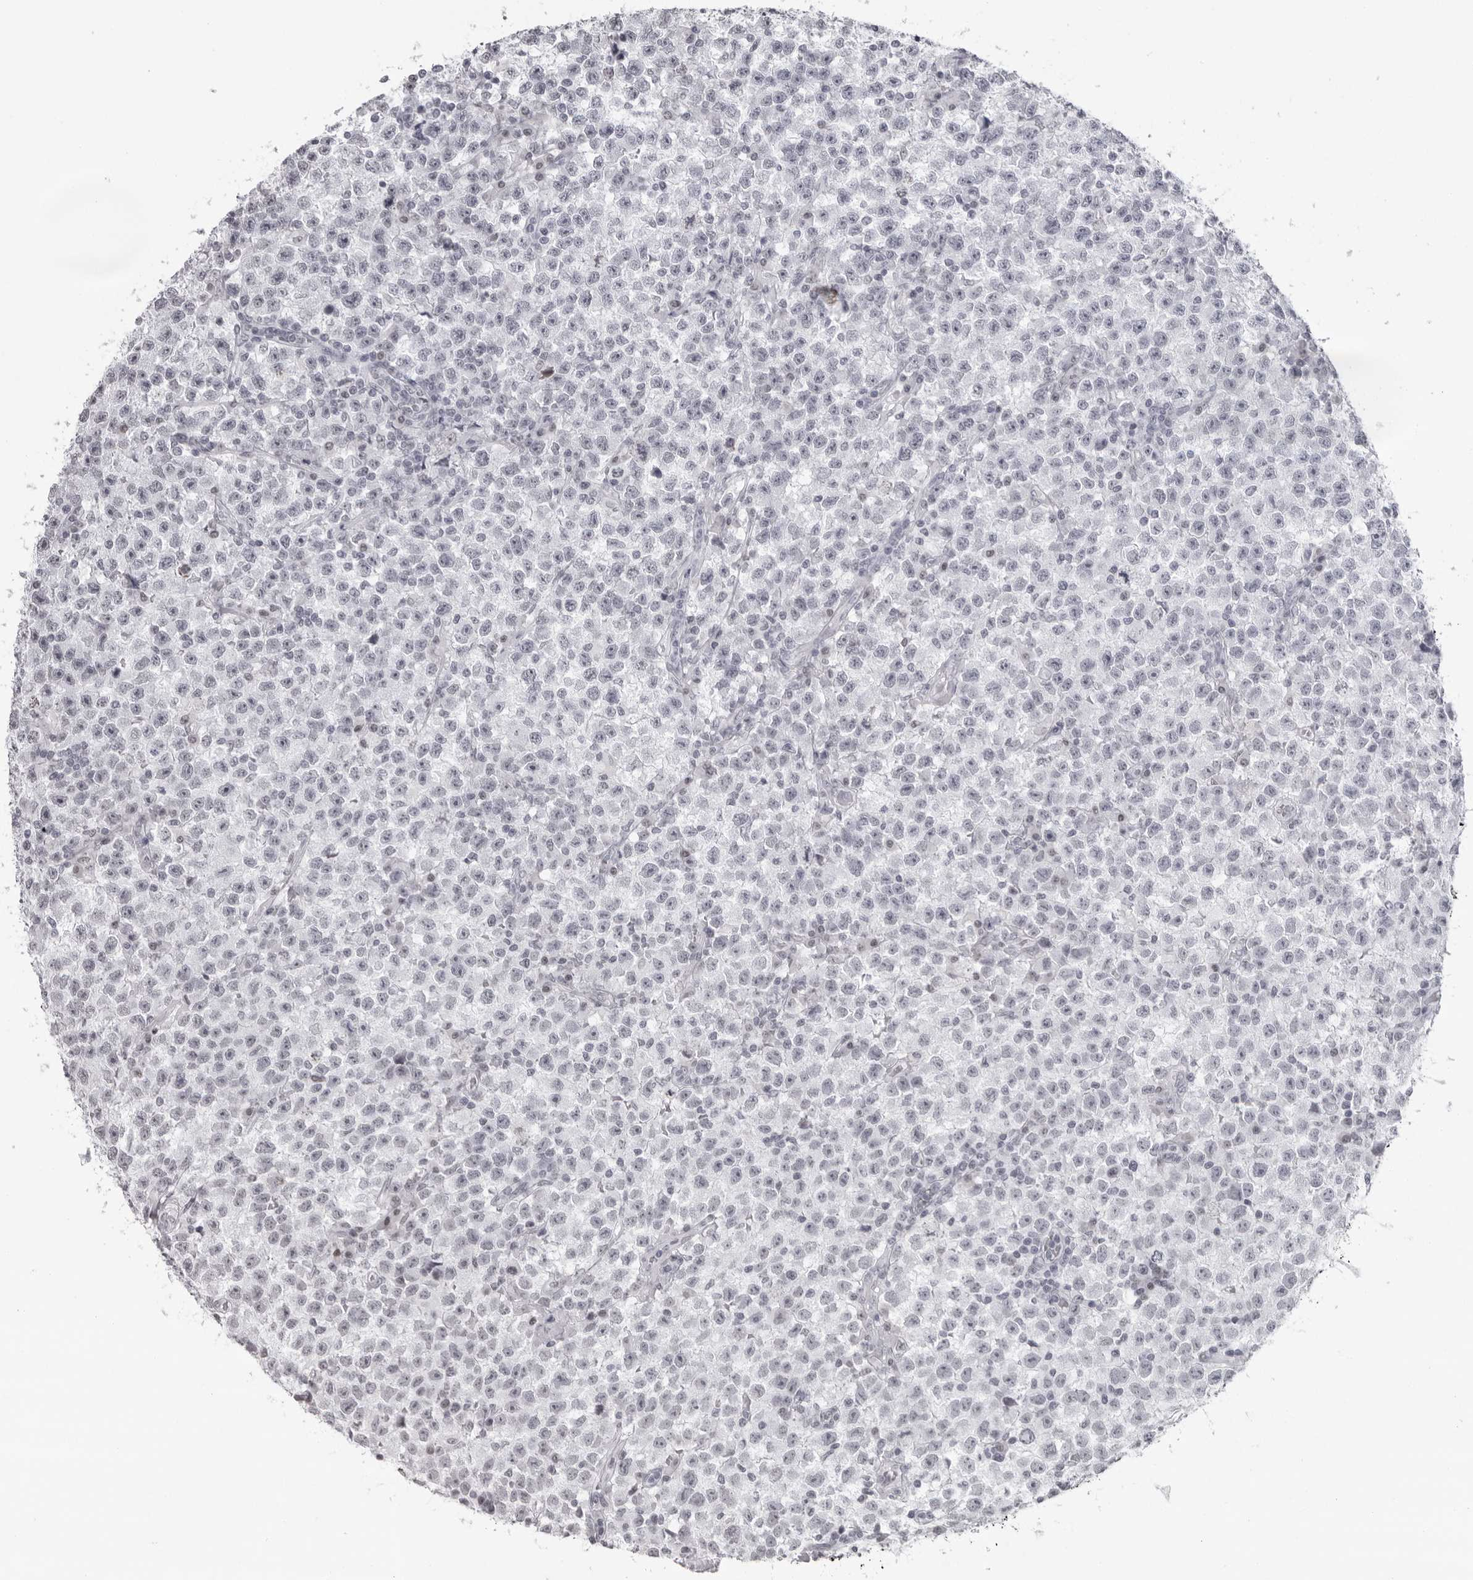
{"staining": {"intensity": "negative", "quantity": "none", "location": "none"}, "tissue": "testis cancer", "cell_type": "Tumor cells", "image_type": "cancer", "snomed": [{"axis": "morphology", "description": "Seminoma, NOS"}, {"axis": "topography", "description": "Testis"}], "caption": "Immunohistochemical staining of human testis cancer (seminoma) displays no significant positivity in tumor cells.", "gene": "ESPN", "patient": {"sex": "male", "age": 22}}